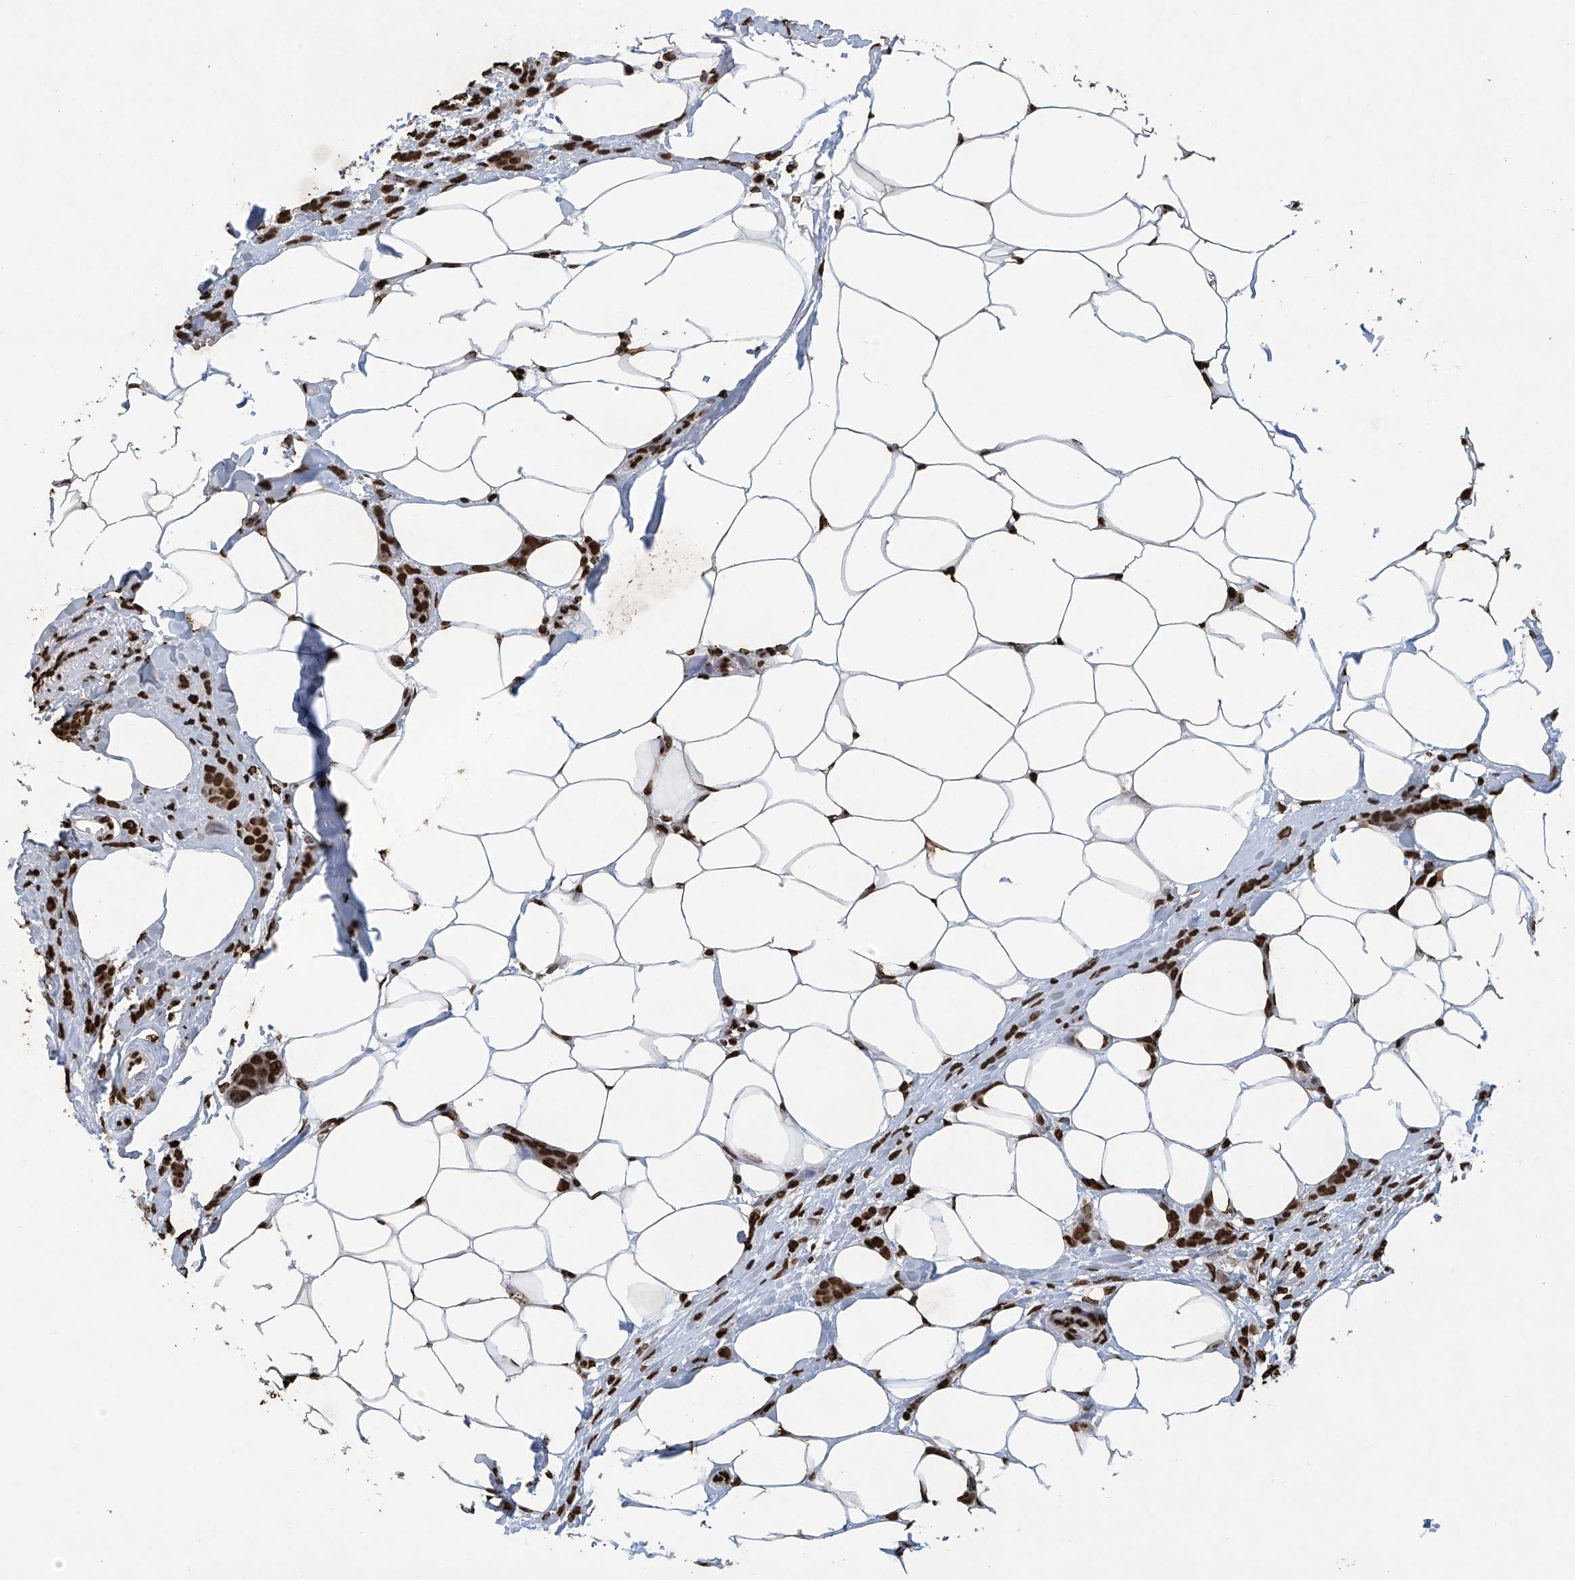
{"staining": {"intensity": "strong", "quantity": ">75%", "location": "nuclear"}, "tissue": "breast cancer", "cell_type": "Tumor cells", "image_type": "cancer", "snomed": [{"axis": "morphology", "description": "Lobular carcinoma, in situ"}, {"axis": "morphology", "description": "Lobular carcinoma"}, {"axis": "topography", "description": "Breast"}], "caption": "High-magnification brightfield microscopy of breast cancer stained with DAB (brown) and counterstained with hematoxylin (blue). tumor cells exhibit strong nuclear expression is identified in about>75% of cells.", "gene": "H3-3A", "patient": {"sex": "female", "age": 41}}